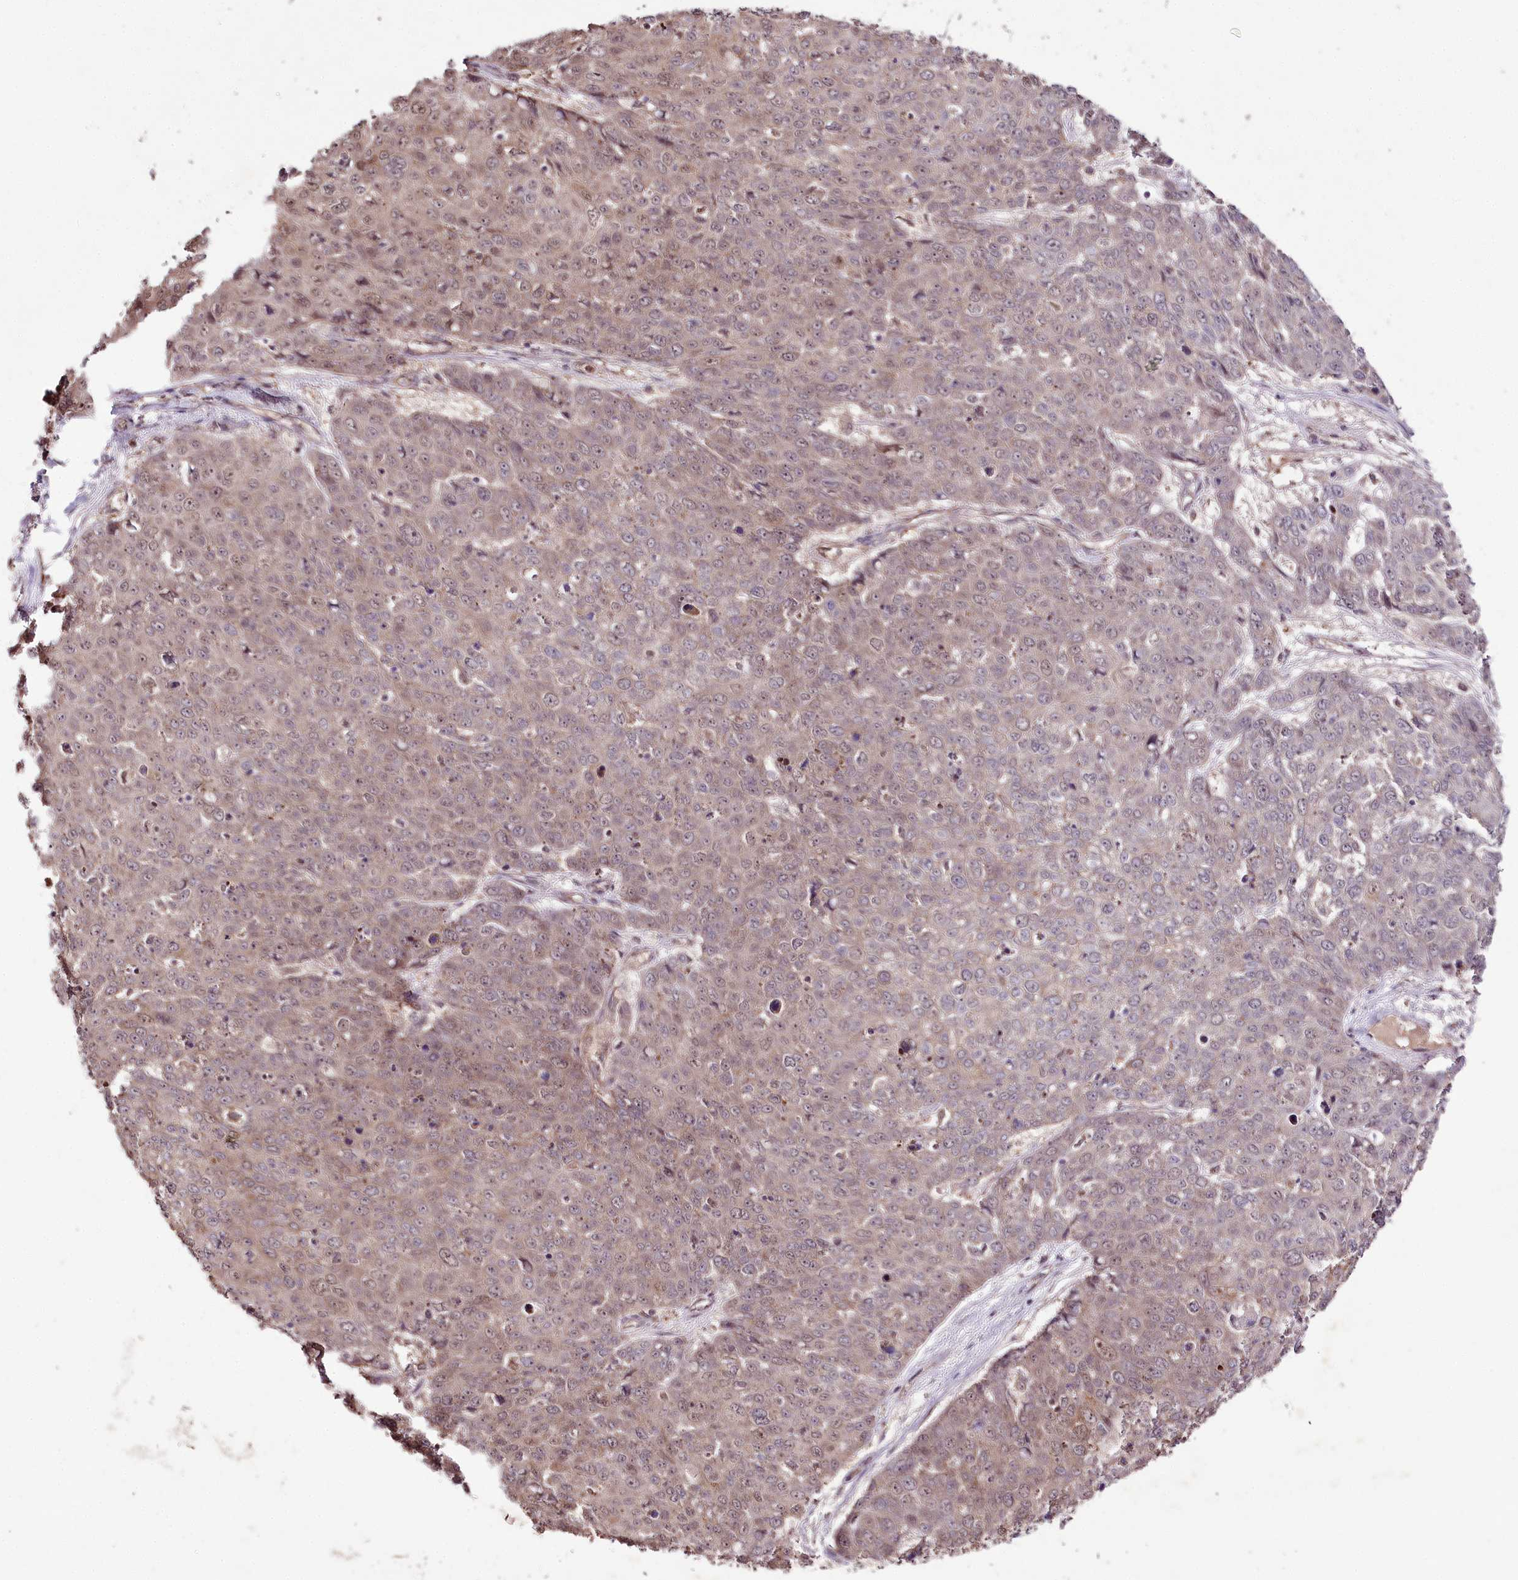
{"staining": {"intensity": "weak", "quantity": "25%-75%", "location": "cytoplasmic/membranous"}, "tissue": "skin cancer", "cell_type": "Tumor cells", "image_type": "cancer", "snomed": [{"axis": "morphology", "description": "Squamous cell carcinoma, NOS"}, {"axis": "topography", "description": "Skin"}], "caption": "Skin squamous cell carcinoma stained with a protein marker exhibits weak staining in tumor cells.", "gene": "DMP1", "patient": {"sex": "male", "age": 71}}